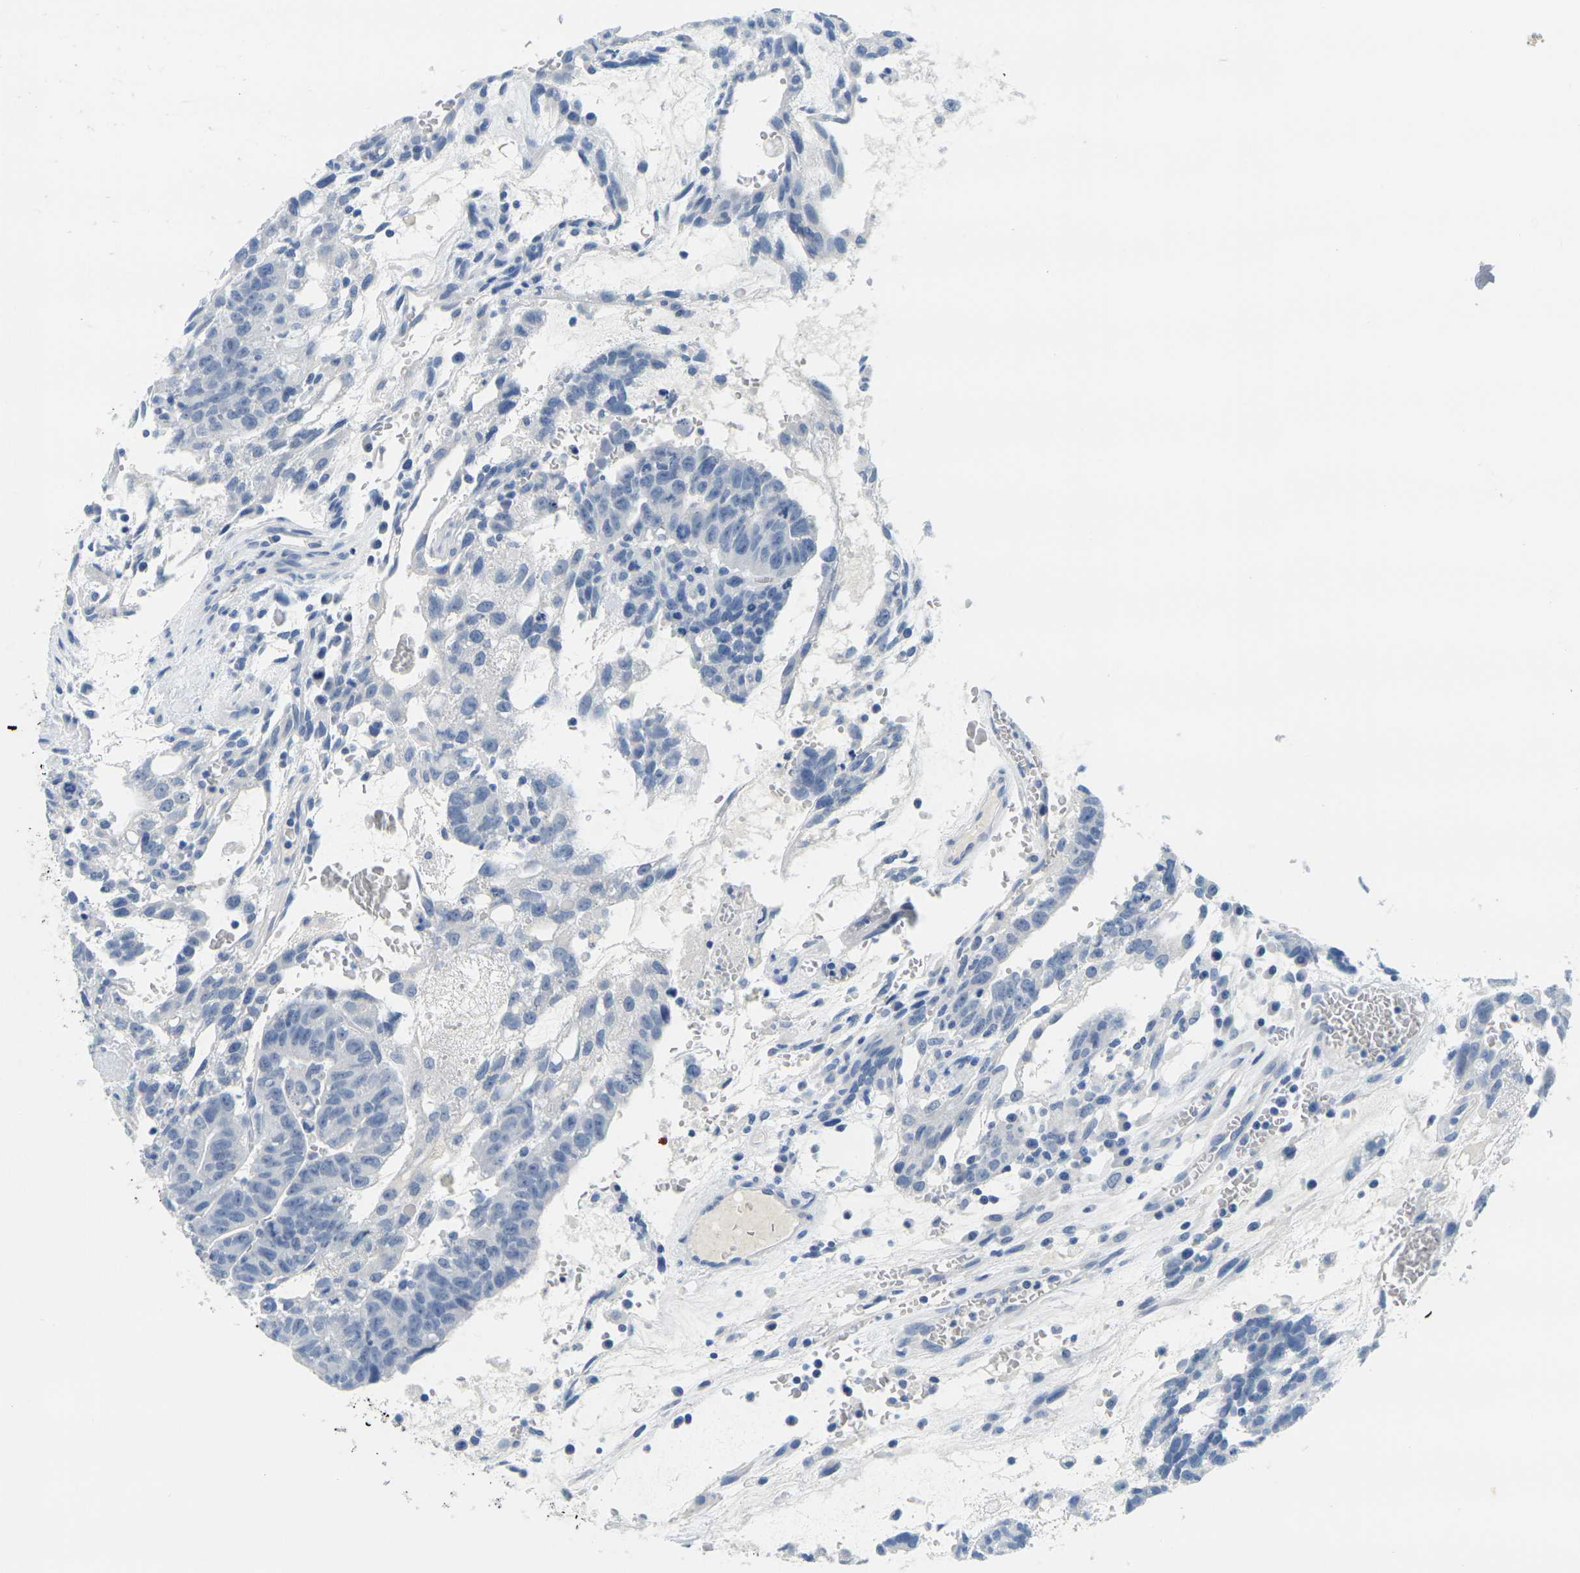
{"staining": {"intensity": "negative", "quantity": "none", "location": "none"}, "tissue": "testis cancer", "cell_type": "Tumor cells", "image_type": "cancer", "snomed": [{"axis": "morphology", "description": "Seminoma, NOS"}, {"axis": "morphology", "description": "Carcinoma, Embryonal, NOS"}, {"axis": "topography", "description": "Testis"}], "caption": "DAB (3,3'-diaminobenzidine) immunohistochemical staining of human testis cancer exhibits no significant positivity in tumor cells.", "gene": "FAM3D", "patient": {"sex": "male", "age": 52}}